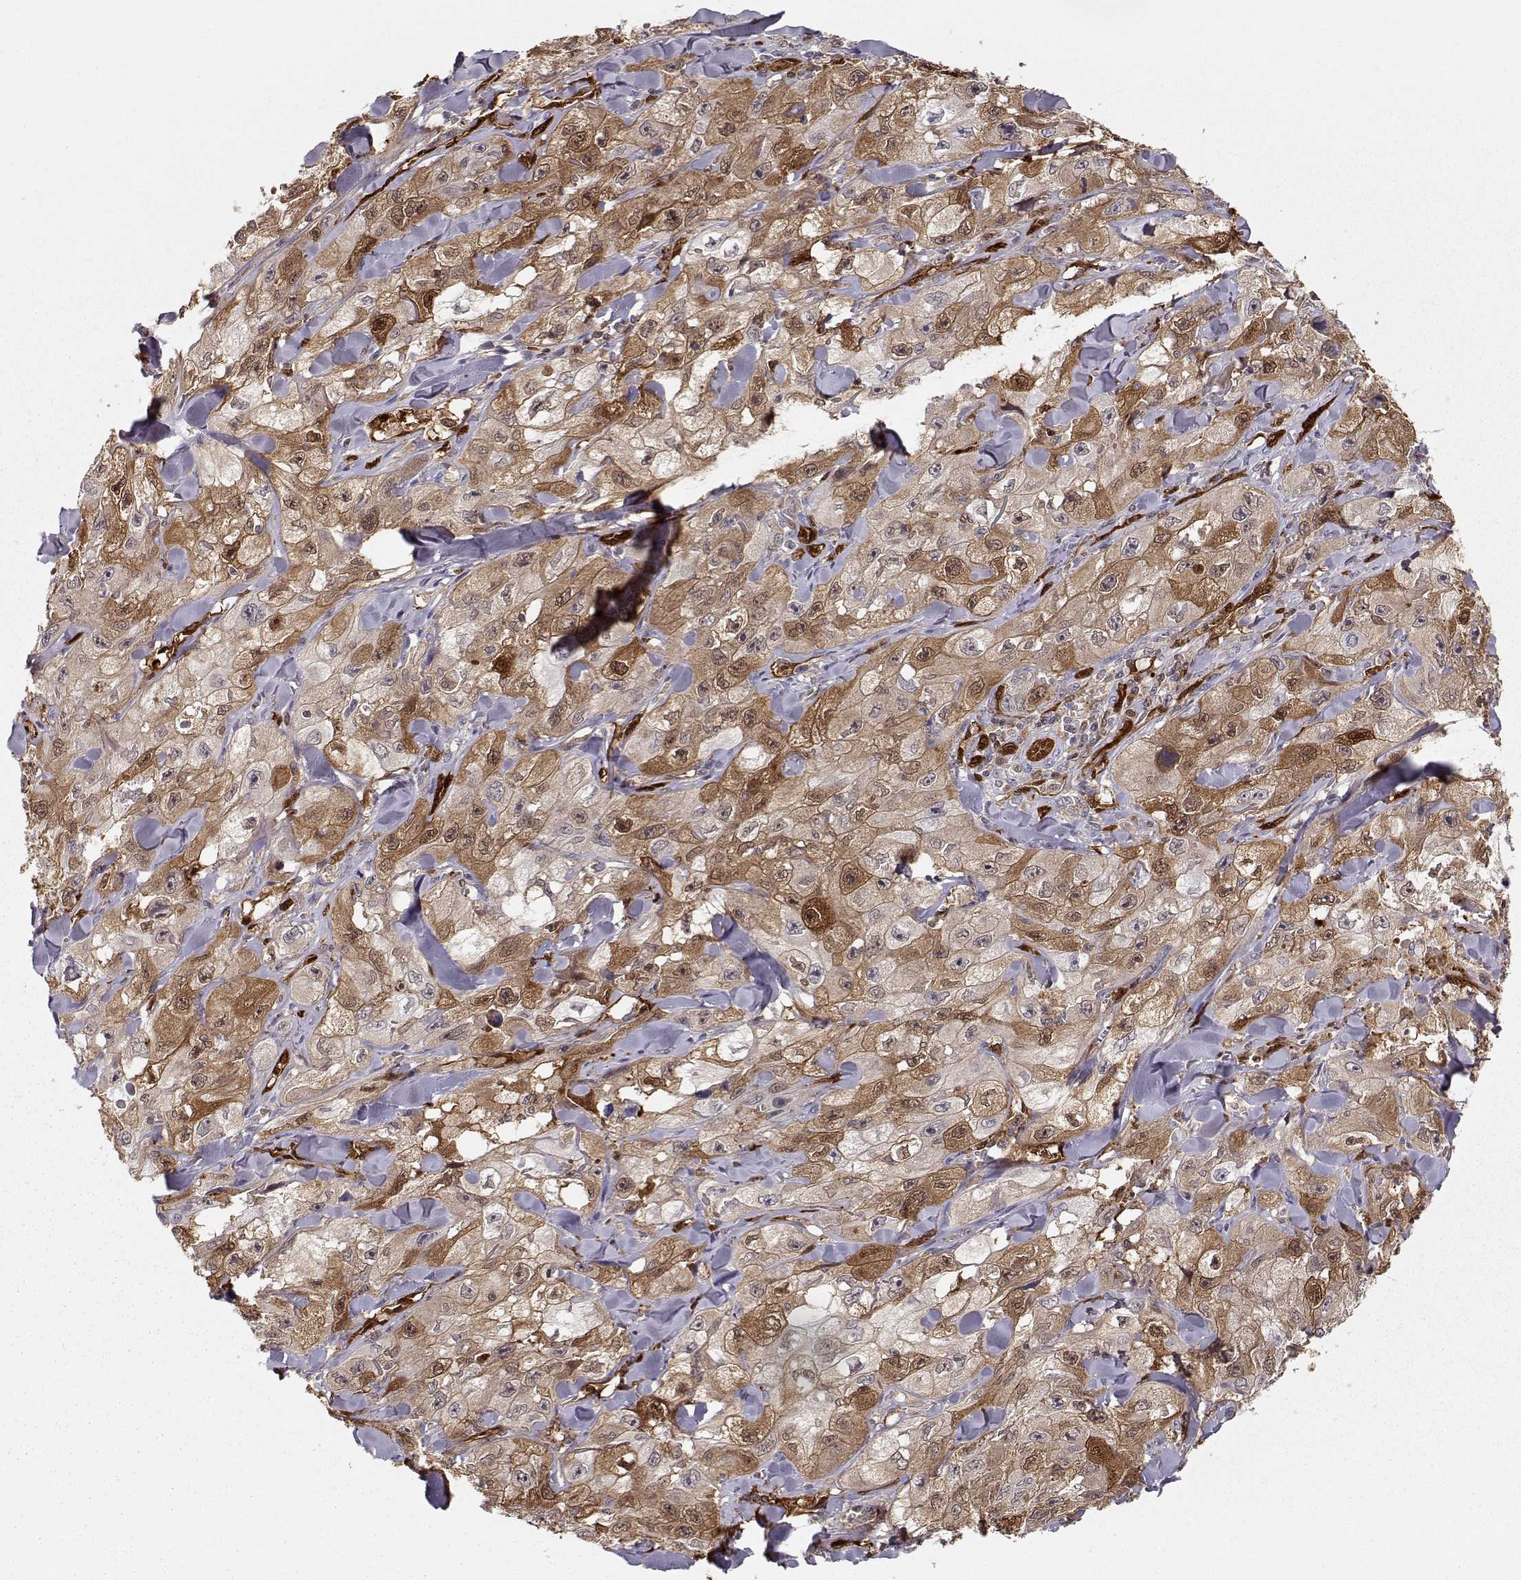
{"staining": {"intensity": "moderate", "quantity": ">75%", "location": "cytoplasmic/membranous"}, "tissue": "skin cancer", "cell_type": "Tumor cells", "image_type": "cancer", "snomed": [{"axis": "morphology", "description": "Squamous cell carcinoma, NOS"}, {"axis": "topography", "description": "Skin"}, {"axis": "topography", "description": "Subcutis"}], "caption": "Protein staining demonstrates moderate cytoplasmic/membranous positivity in about >75% of tumor cells in squamous cell carcinoma (skin).", "gene": "PNP", "patient": {"sex": "male", "age": 73}}